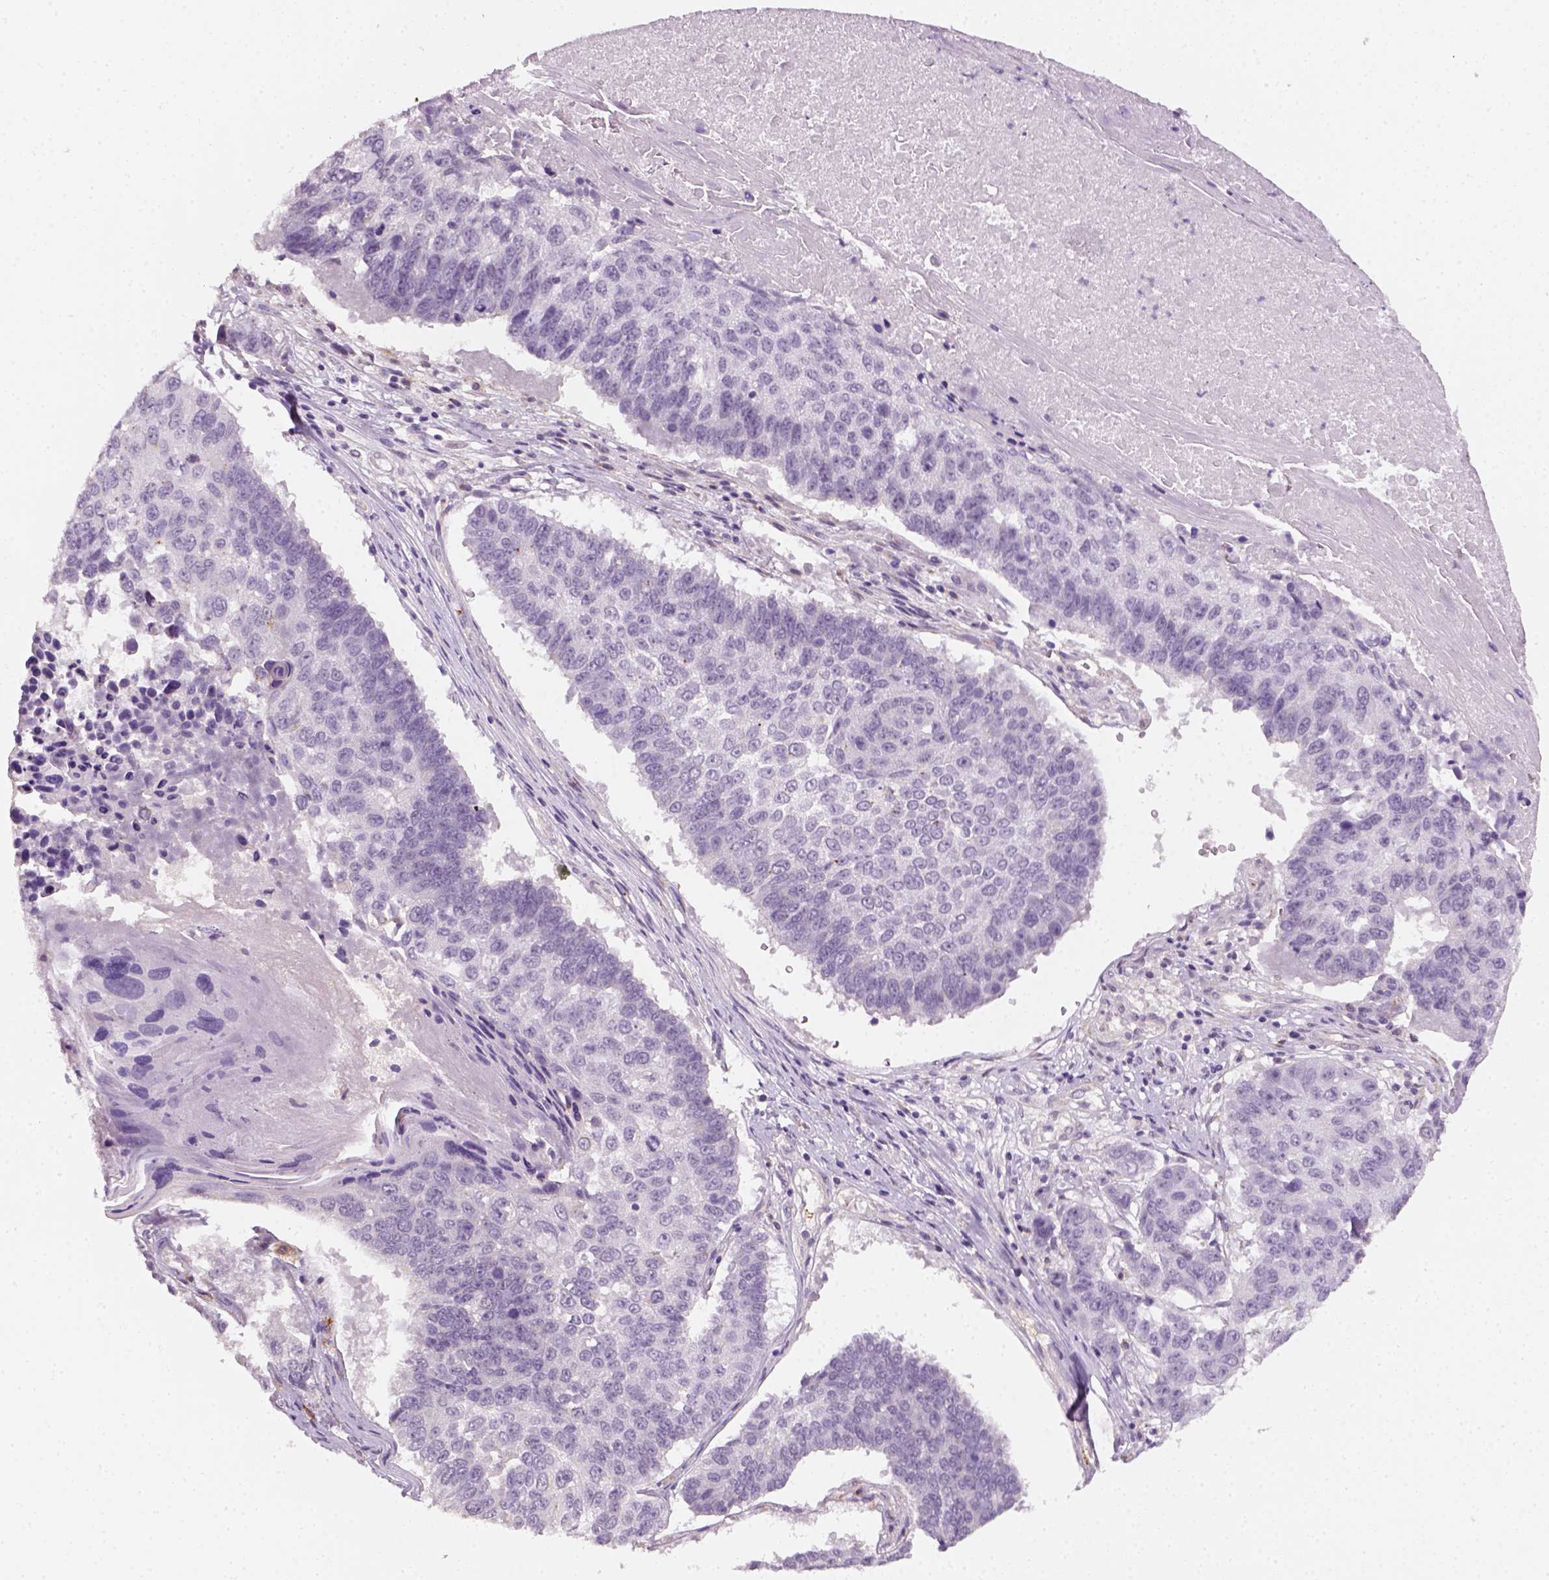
{"staining": {"intensity": "negative", "quantity": "none", "location": "none"}, "tissue": "lung cancer", "cell_type": "Tumor cells", "image_type": "cancer", "snomed": [{"axis": "morphology", "description": "Squamous cell carcinoma, NOS"}, {"axis": "topography", "description": "Lung"}], "caption": "The image displays no staining of tumor cells in lung cancer (squamous cell carcinoma).", "gene": "FAM163B", "patient": {"sex": "male", "age": 73}}